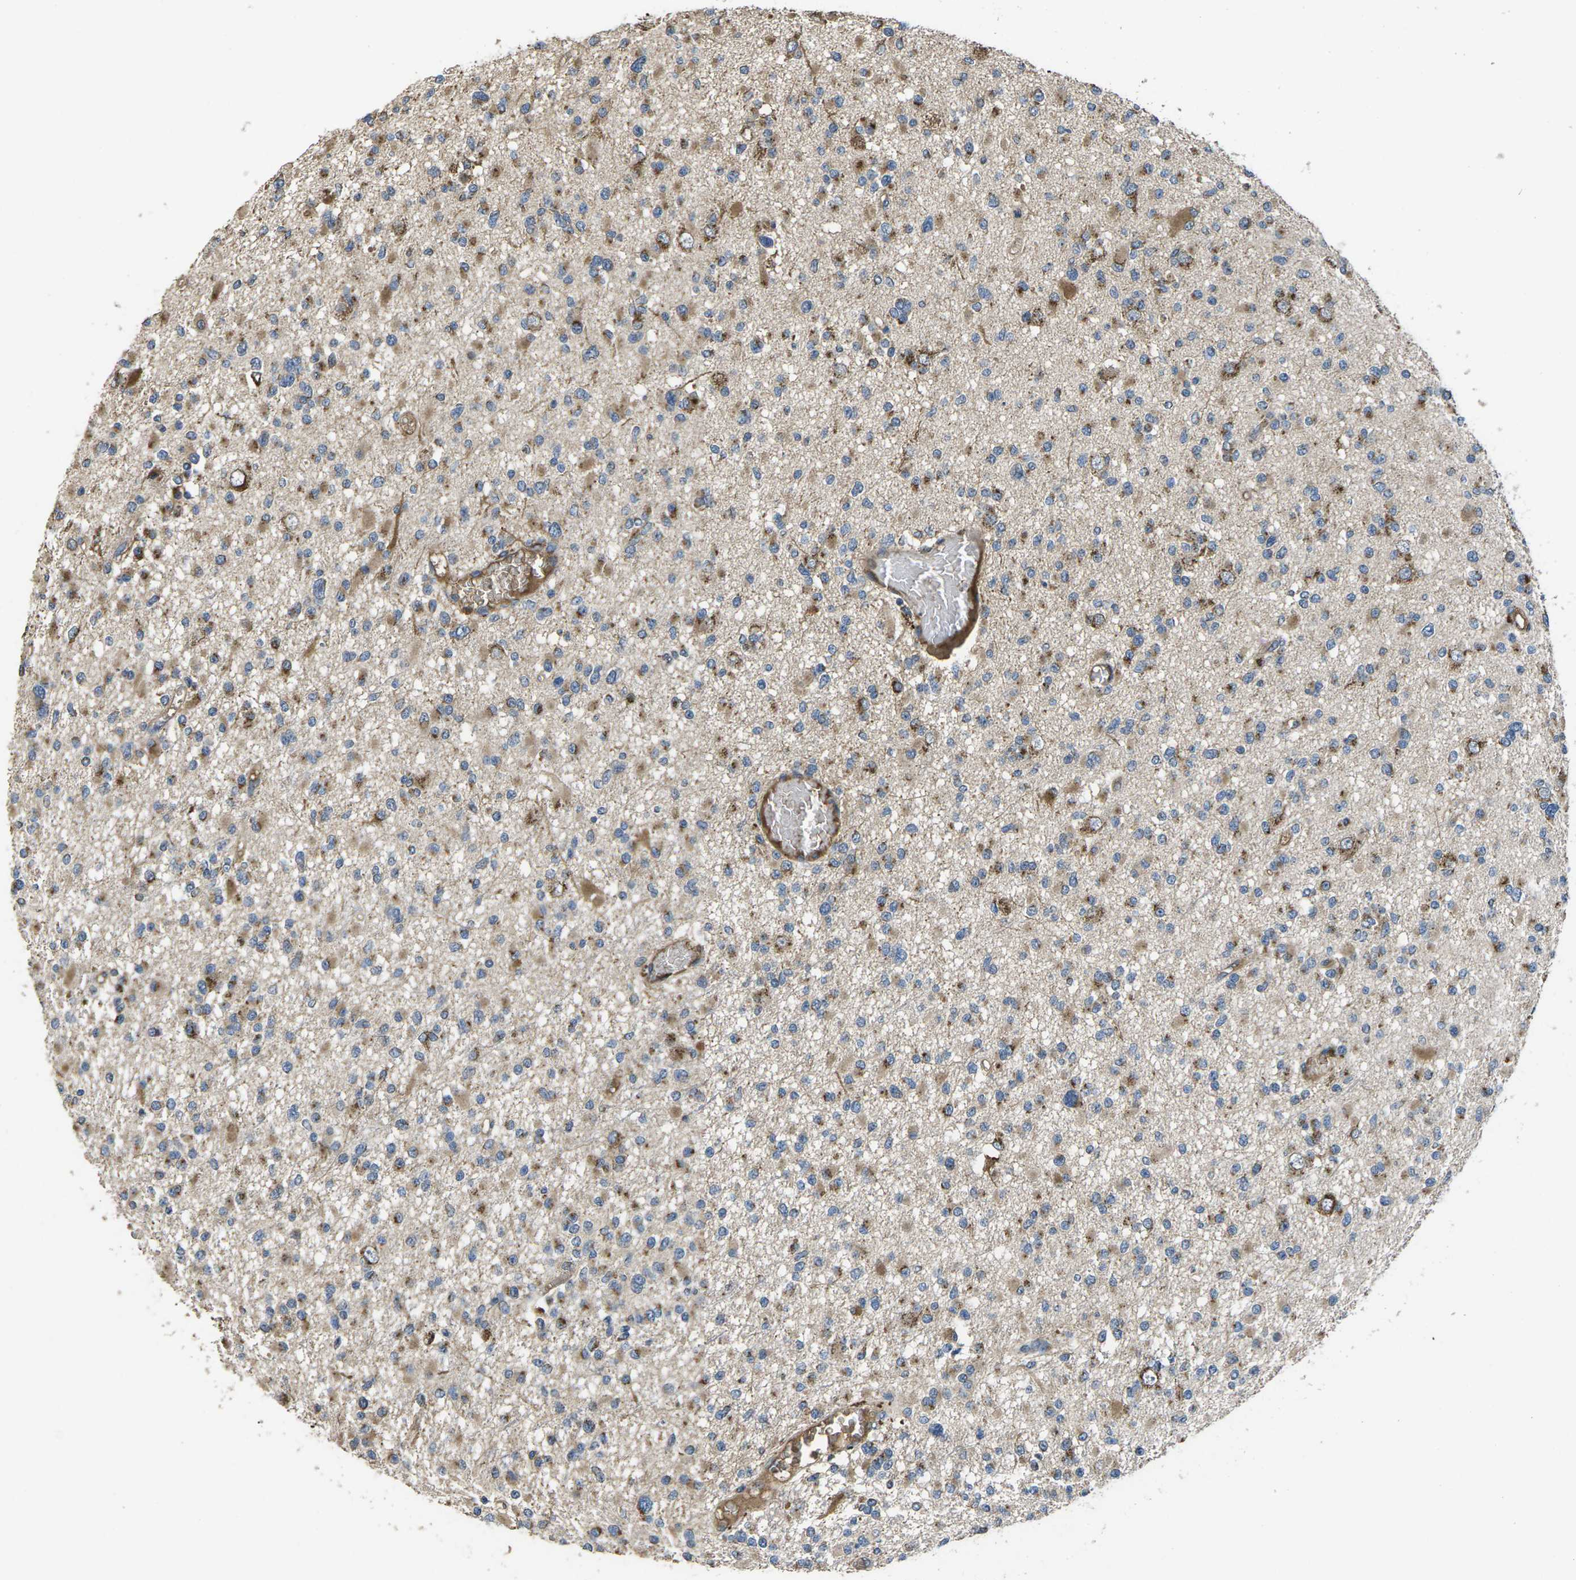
{"staining": {"intensity": "moderate", "quantity": "25%-75%", "location": "cytoplasmic/membranous"}, "tissue": "glioma", "cell_type": "Tumor cells", "image_type": "cancer", "snomed": [{"axis": "morphology", "description": "Glioma, malignant, Low grade"}, {"axis": "topography", "description": "Brain"}], "caption": "Immunohistochemical staining of glioma shows medium levels of moderate cytoplasmic/membranous expression in approximately 25%-75% of tumor cells. (brown staining indicates protein expression, while blue staining denotes nuclei).", "gene": "B4GAT1", "patient": {"sex": "female", "age": 22}}